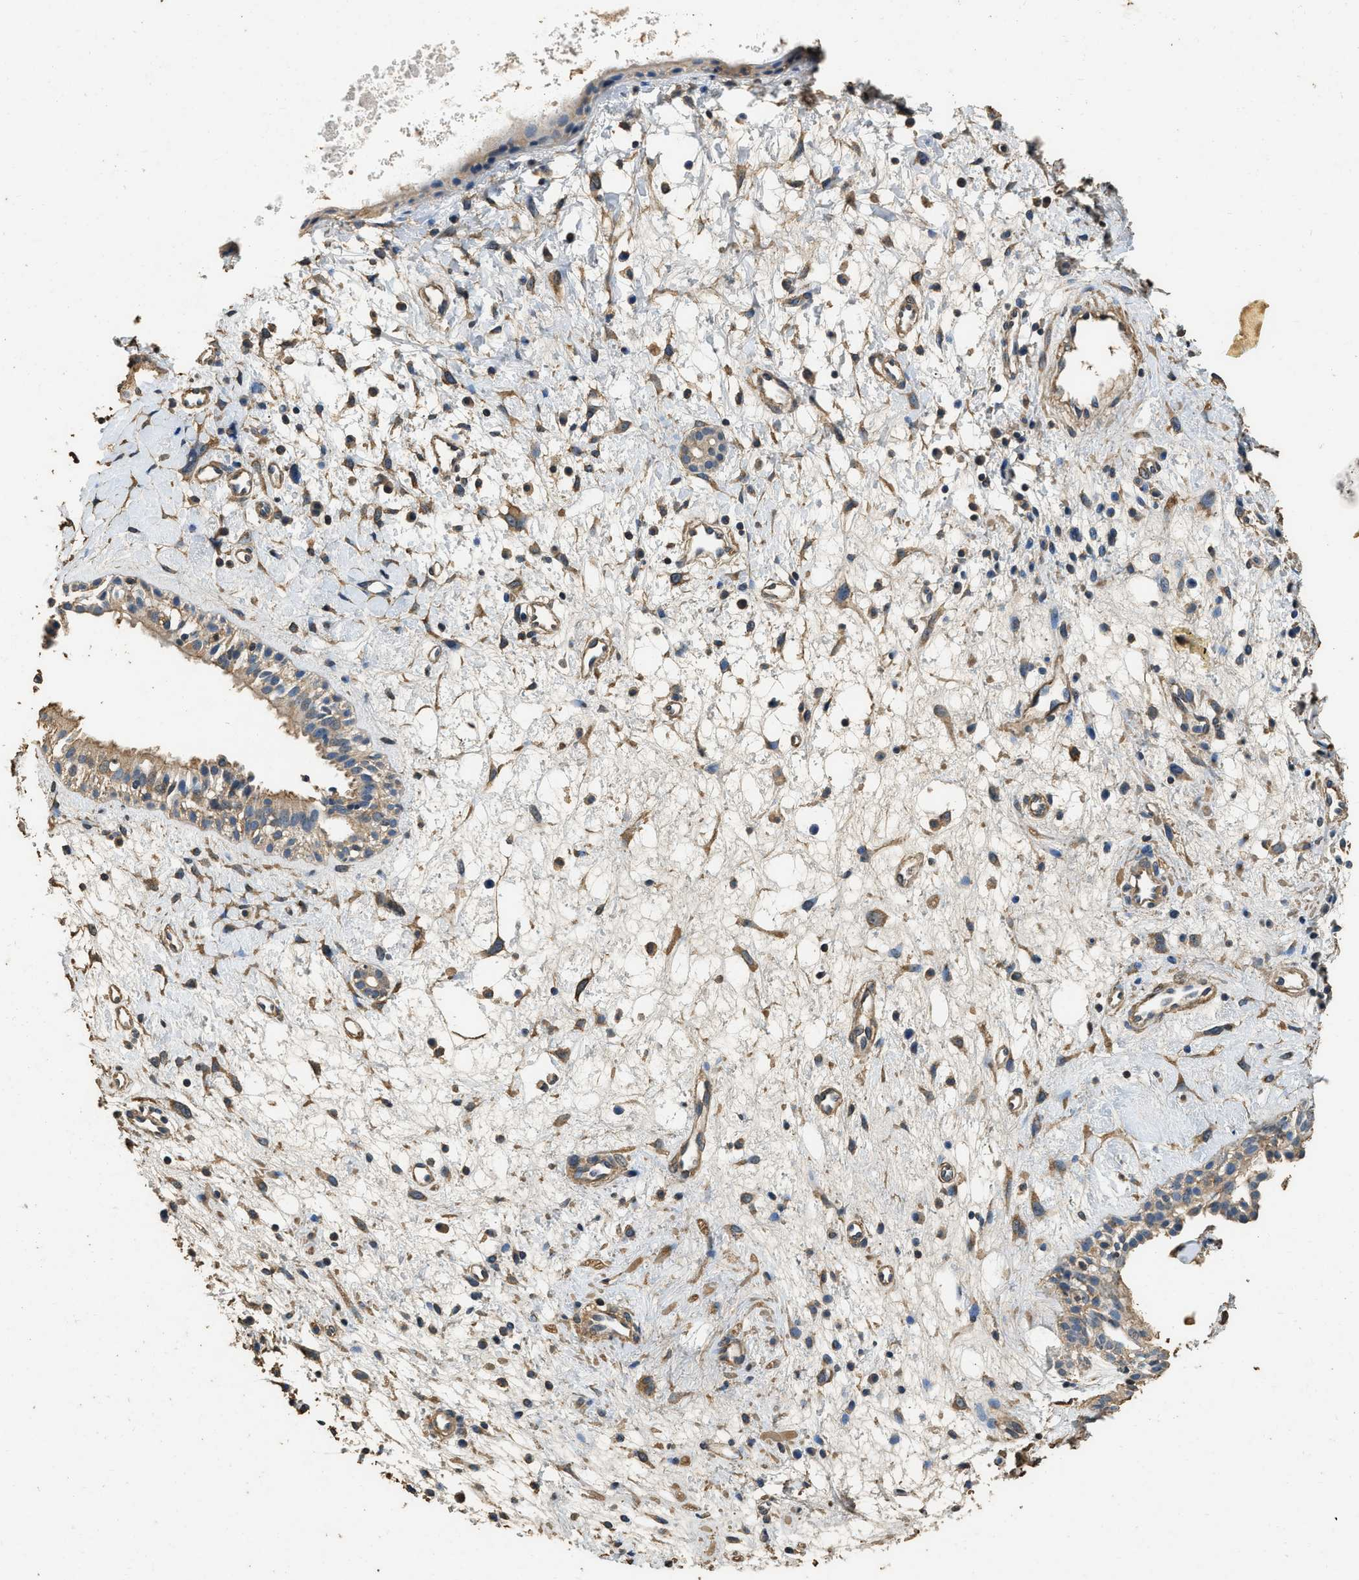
{"staining": {"intensity": "moderate", "quantity": ">75%", "location": "cytoplasmic/membranous"}, "tissue": "nasopharynx", "cell_type": "Respiratory epithelial cells", "image_type": "normal", "snomed": [{"axis": "morphology", "description": "Normal tissue, NOS"}, {"axis": "topography", "description": "Nasopharynx"}], "caption": "Immunohistochemistry micrograph of unremarkable nasopharynx stained for a protein (brown), which exhibits medium levels of moderate cytoplasmic/membranous staining in about >75% of respiratory epithelial cells.", "gene": "MIB1", "patient": {"sex": "male", "age": 22}}